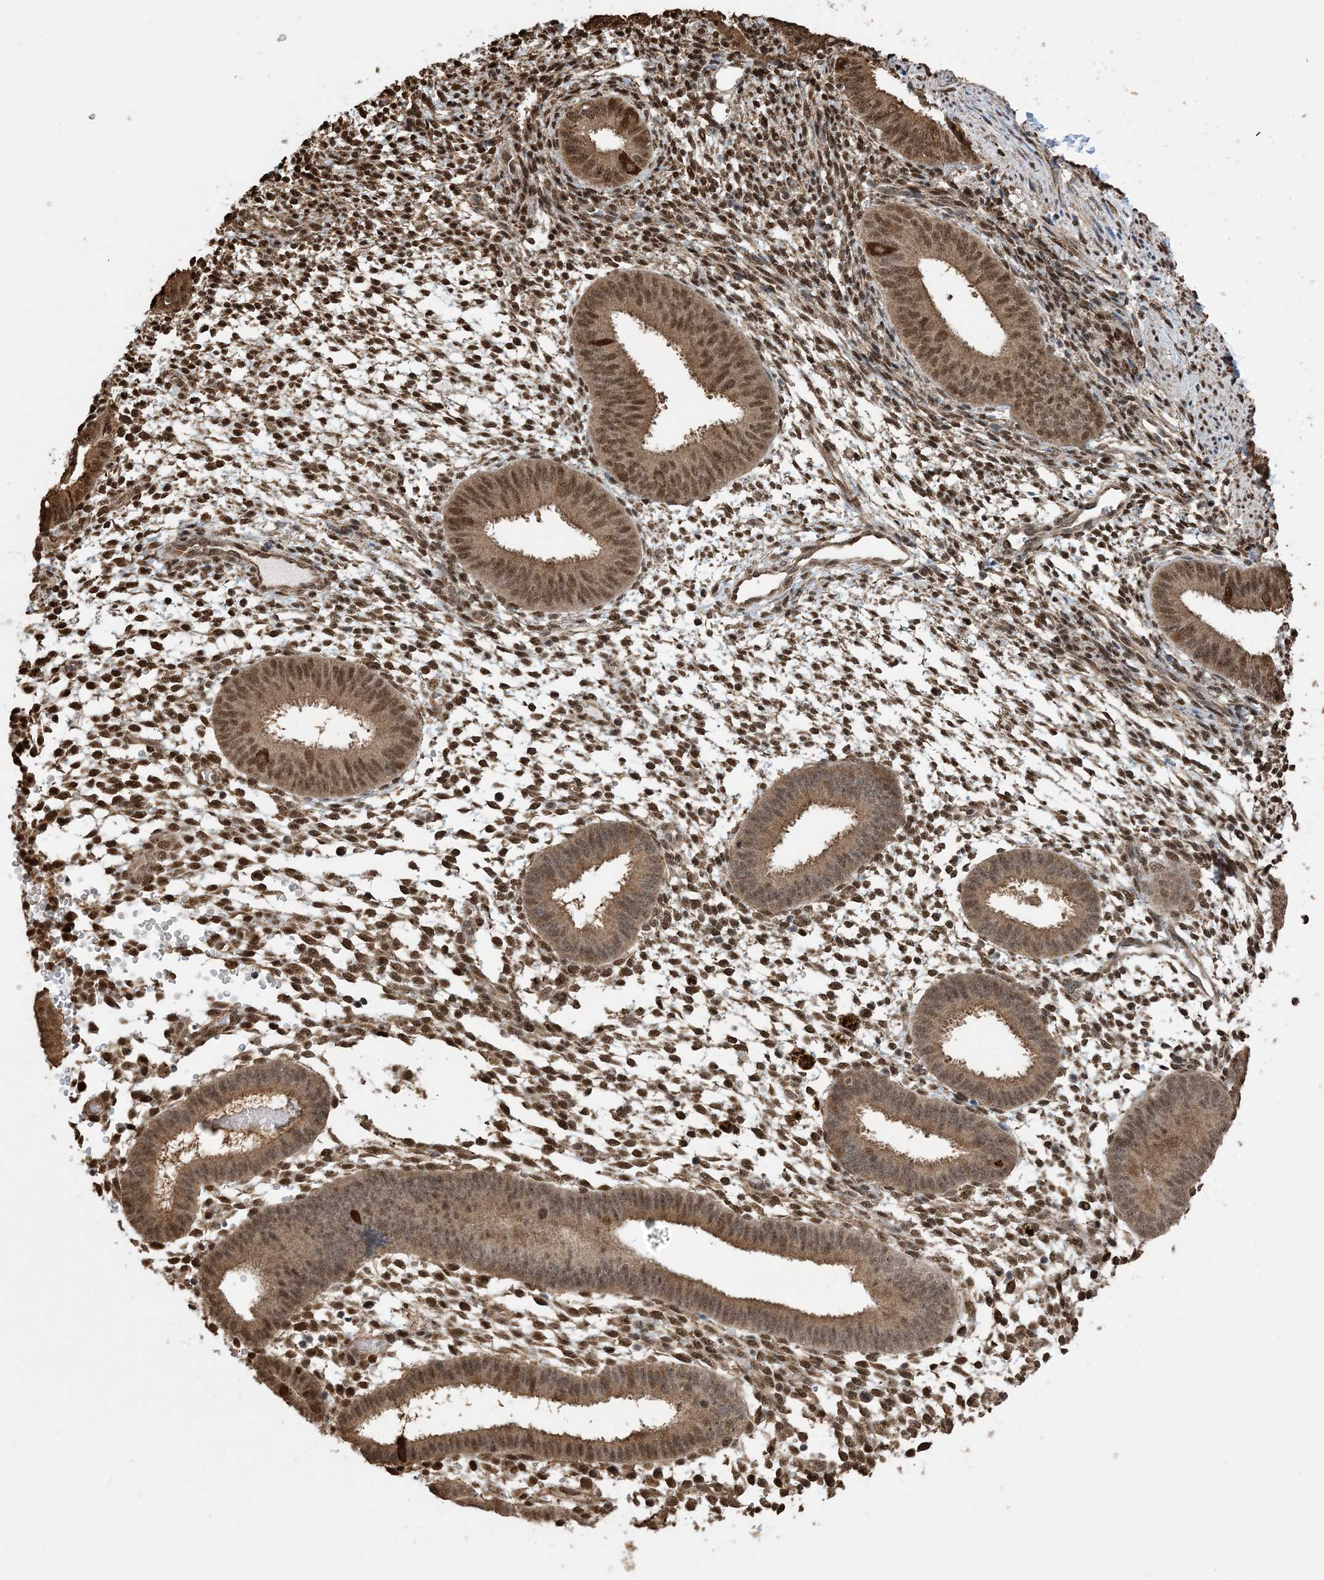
{"staining": {"intensity": "moderate", "quantity": ">75%", "location": "nuclear"}, "tissue": "endometrium", "cell_type": "Cells in endometrial stroma", "image_type": "normal", "snomed": [{"axis": "morphology", "description": "Normal tissue, NOS"}, {"axis": "topography", "description": "Uterus"}, {"axis": "topography", "description": "Endometrium"}], "caption": "Protein expression analysis of benign endometrium exhibits moderate nuclear positivity in approximately >75% of cells in endometrial stroma.", "gene": "HSPA1A", "patient": {"sex": "female", "age": 48}}